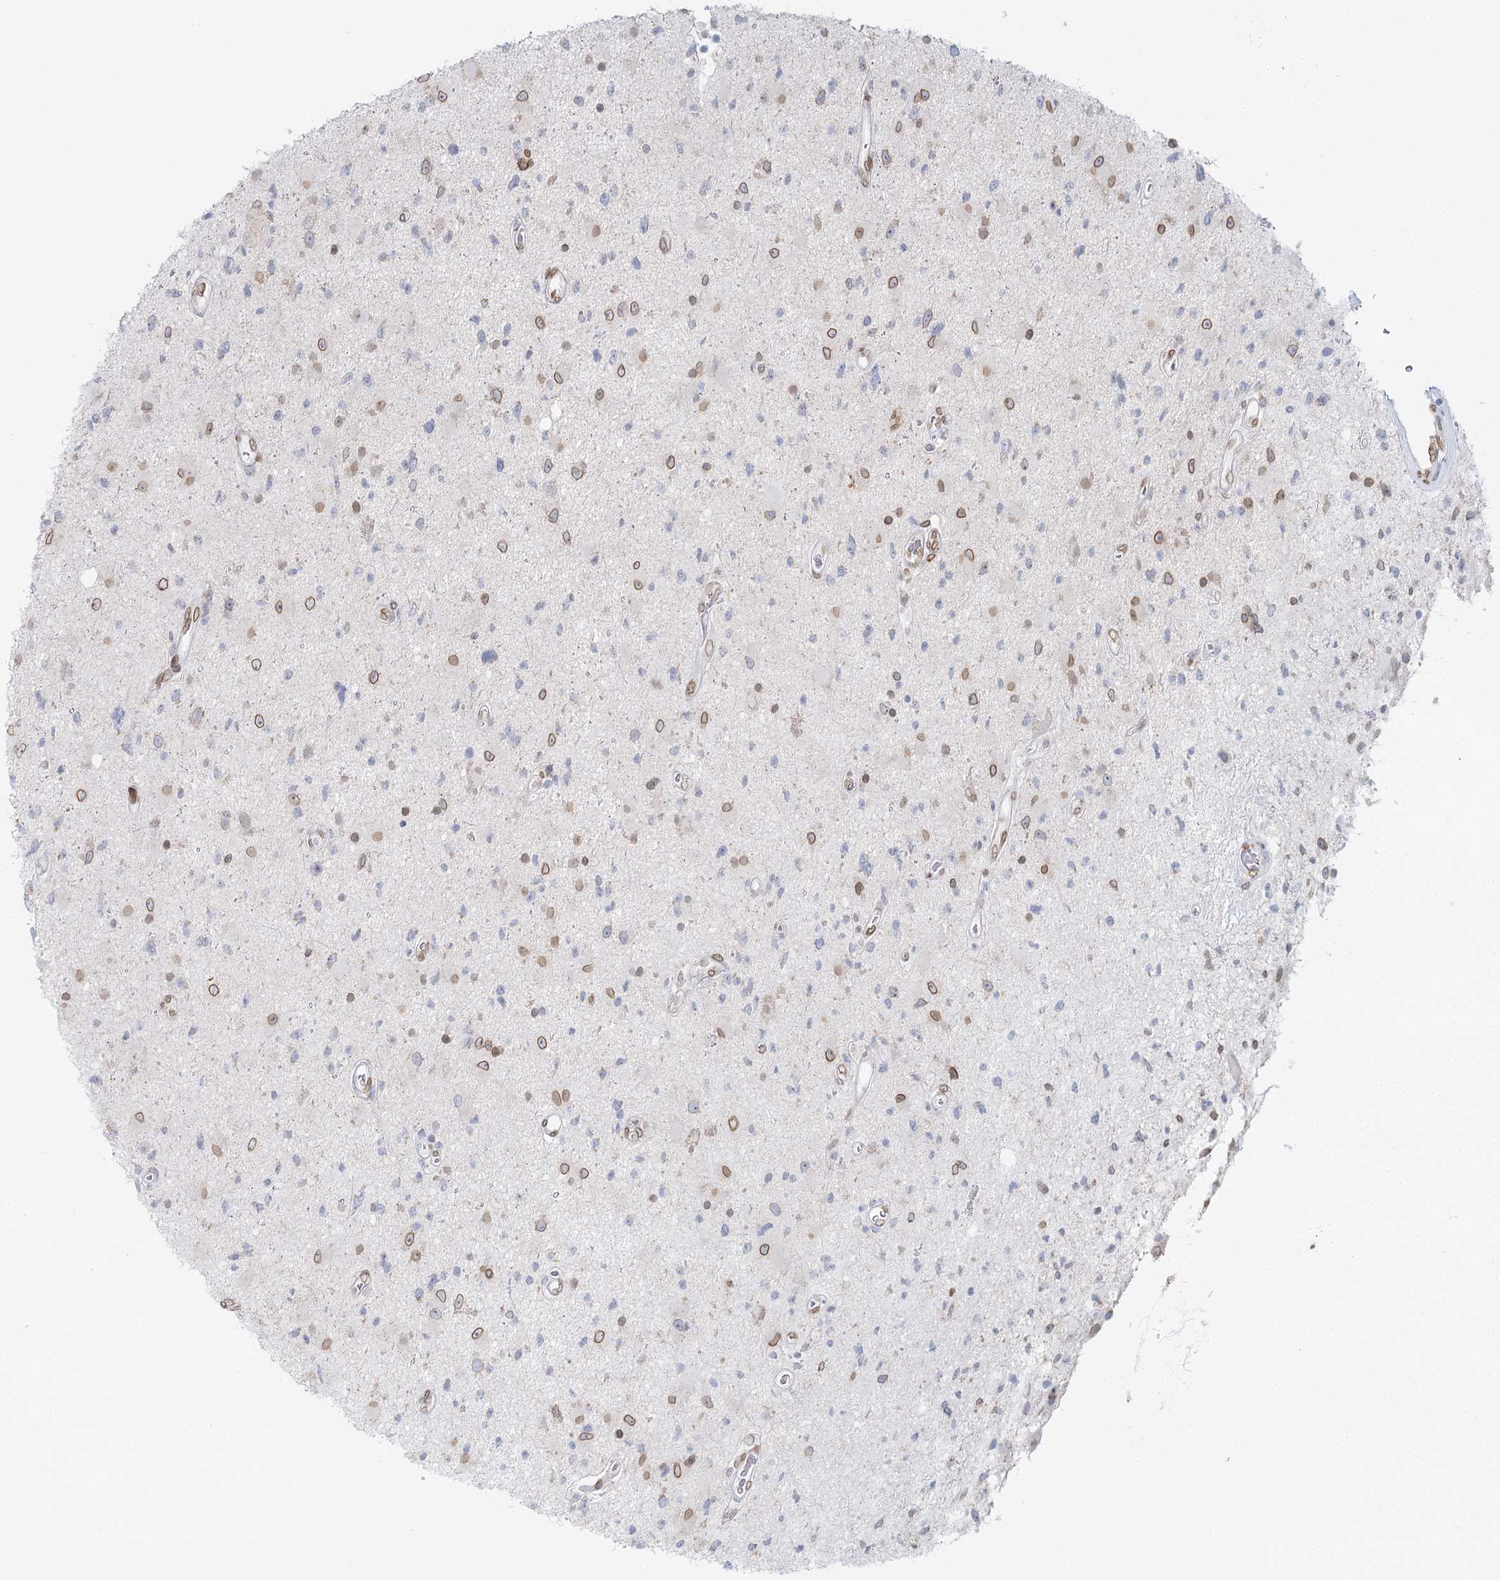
{"staining": {"intensity": "moderate", "quantity": "<25%", "location": "cytoplasmic/membranous,nuclear"}, "tissue": "glioma", "cell_type": "Tumor cells", "image_type": "cancer", "snomed": [{"axis": "morphology", "description": "Glioma, malignant, High grade"}, {"axis": "topography", "description": "Brain"}], "caption": "Human glioma stained with a brown dye demonstrates moderate cytoplasmic/membranous and nuclear positive staining in about <25% of tumor cells.", "gene": "VWA5A", "patient": {"sex": "male", "age": 33}}